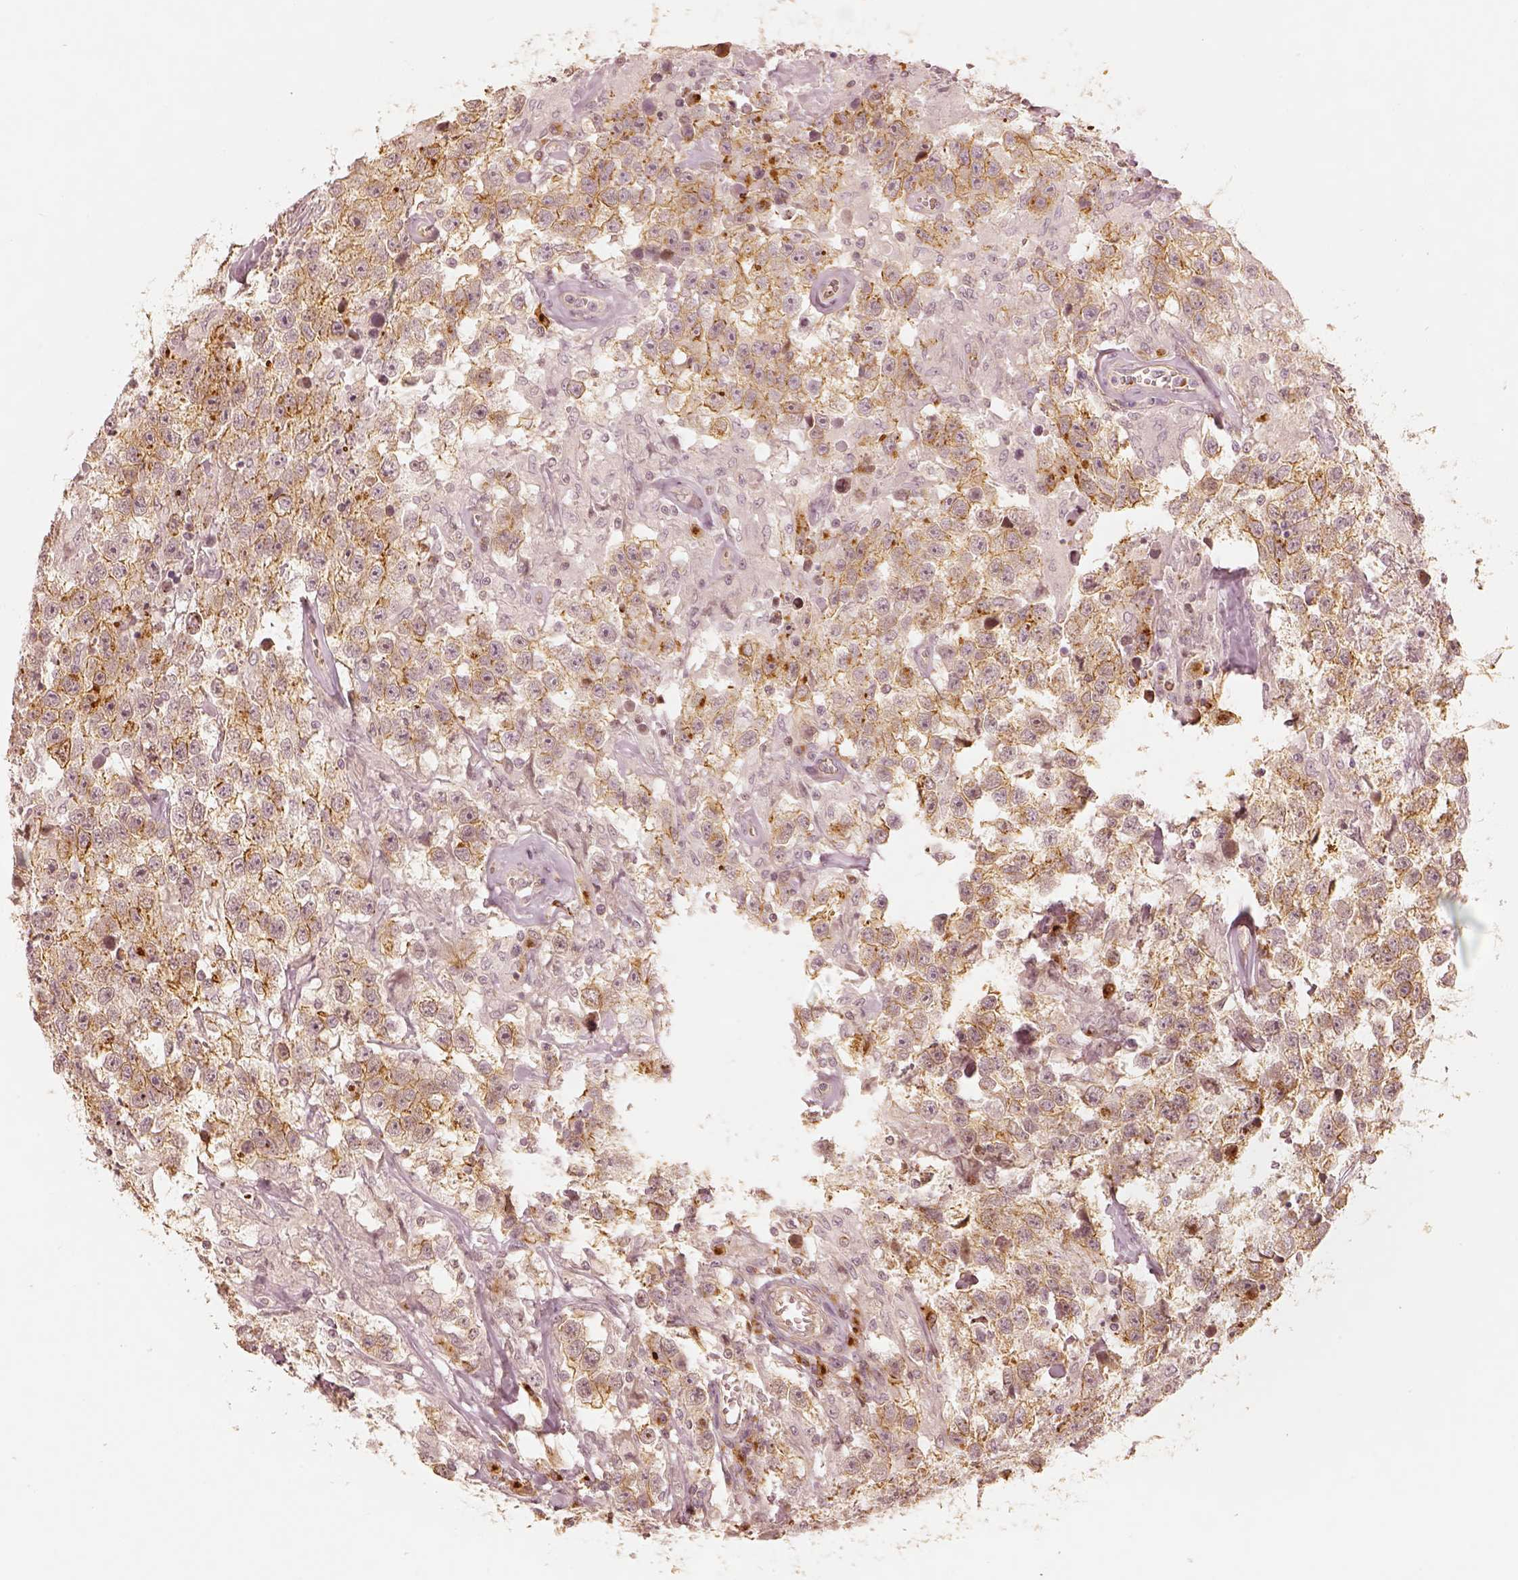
{"staining": {"intensity": "moderate", "quantity": "25%-75%", "location": "cytoplasmic/membranous"}, "tissue": "testis cancer", "cell_type": "Tumor cells", "image_type": "cancer", "snomed": [{"axis": "morphology", "description": "Seminoma, NOS"}, {"axis": "topography", "description": "Testis"}], "caption": "IHC (DAB (3,3'-diaminobenzidine)) staining of testis seminoma exhibits moderate cytoplasmic/membranous protein staining in approximately 25%-75% of tumor cells.", "gene": "GORASP2", "patient": {"sex": "male", "age": 43}}